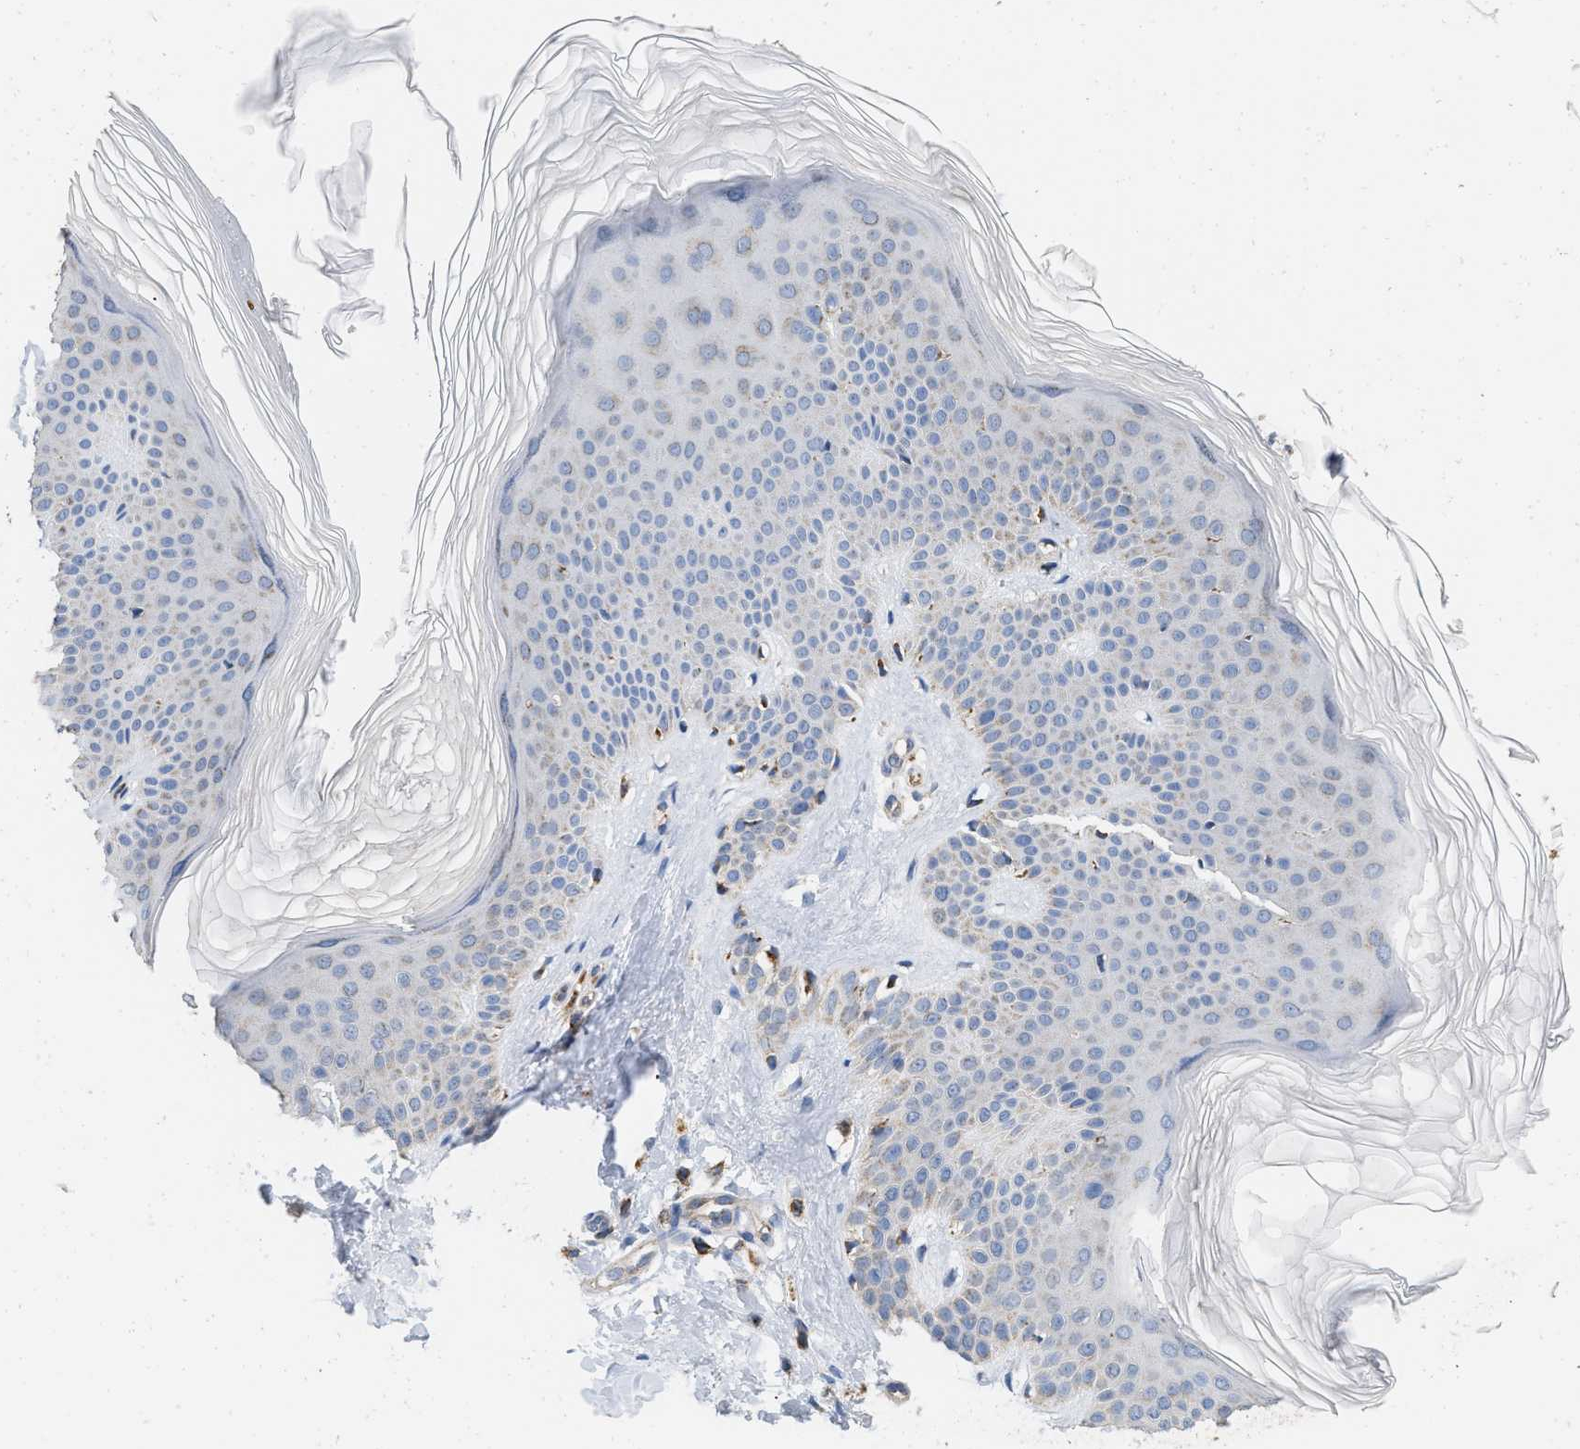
{"staining": {"intensity": "negative", "quantity": "none", "location": "none"}, "tissue": "skin", "cell_type": "Fibroblasts", "image_type": "normal", "snomed": [{"axis": "morphology", "description": "Normal tissue, NOS"}, {"axis": "morphology", "description": "Malignant melanoma, Metastatic site"}, {"axis": "topography", "description": "Skin"}], "caption": "Immunohistochemistry histopathology image of unremarkable skin: human skin stained with DAB reveals no significant protein positivity in fibroblasts. (DAB immunohistochemistry (IHC) with hematoxylin counter stain).", "gene": "GRB10", "patient": {"sex": "male", "age": 41}}